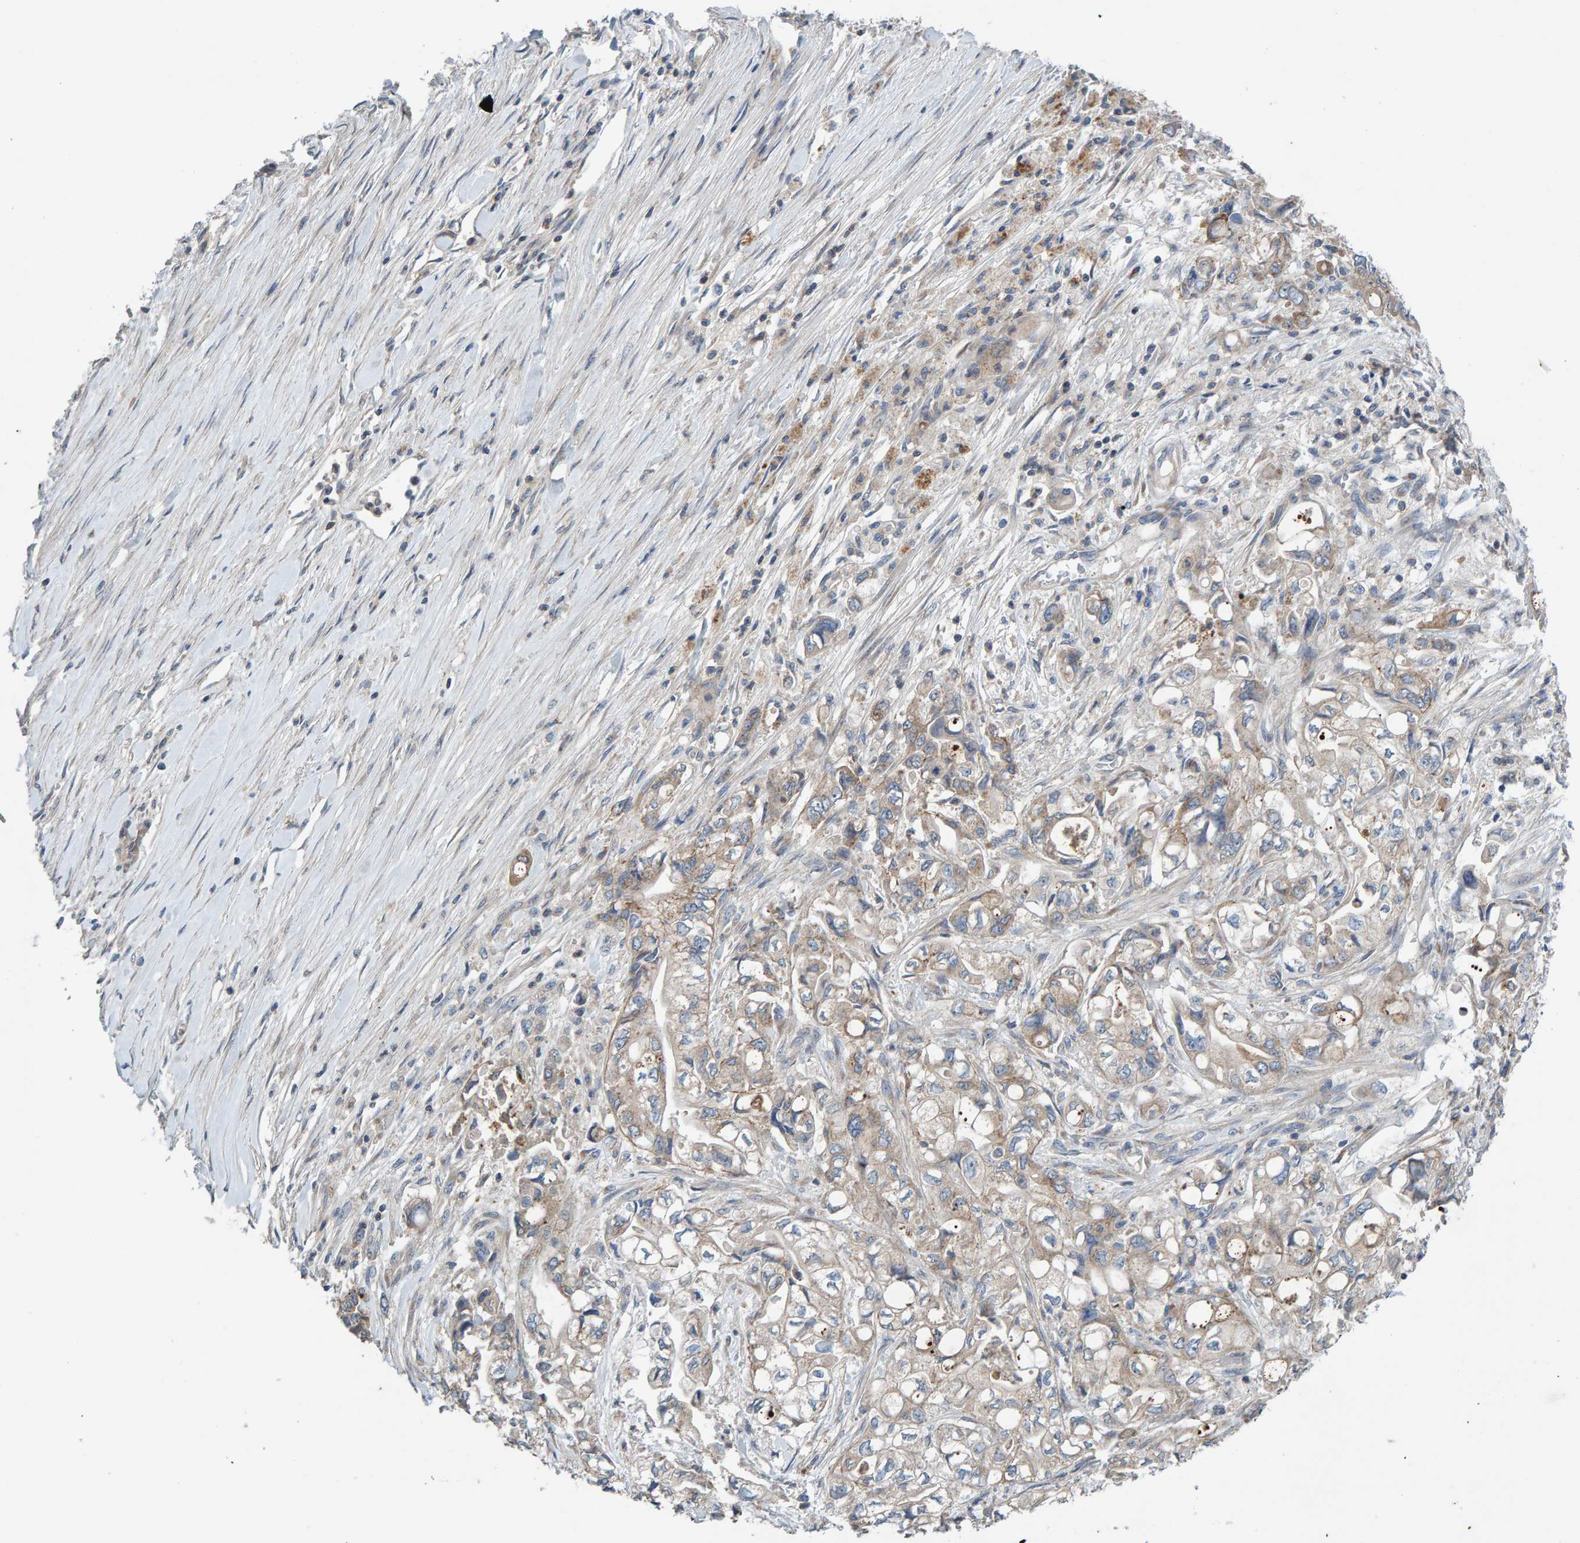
{"staining": {"intensity": "weak", "quantity": "25%-75%", "location": "cytoplasmic/membranous"}, "tissue": "pancreatic cancer", "cell_type": "Tumor cells", "image_type": "cancer", "snomed": [{"axis": "morphology", "description": "Adenocarcinoma, NOS"}, {"axis": "topography", "description": "Pancreas"}], "caption": "IHC micrograph of neoplastic tissue: human pancreatic adenocarcinoma stained using immunohistochemistry reveals low levels of weak protein expression localized specifically in the cytoplasmic/membranous of tumor cells, appearing as a cytoplasmic/membranous brown color.", "gene": "CCM2", "patient": {"sex": "male", "age": 79}}